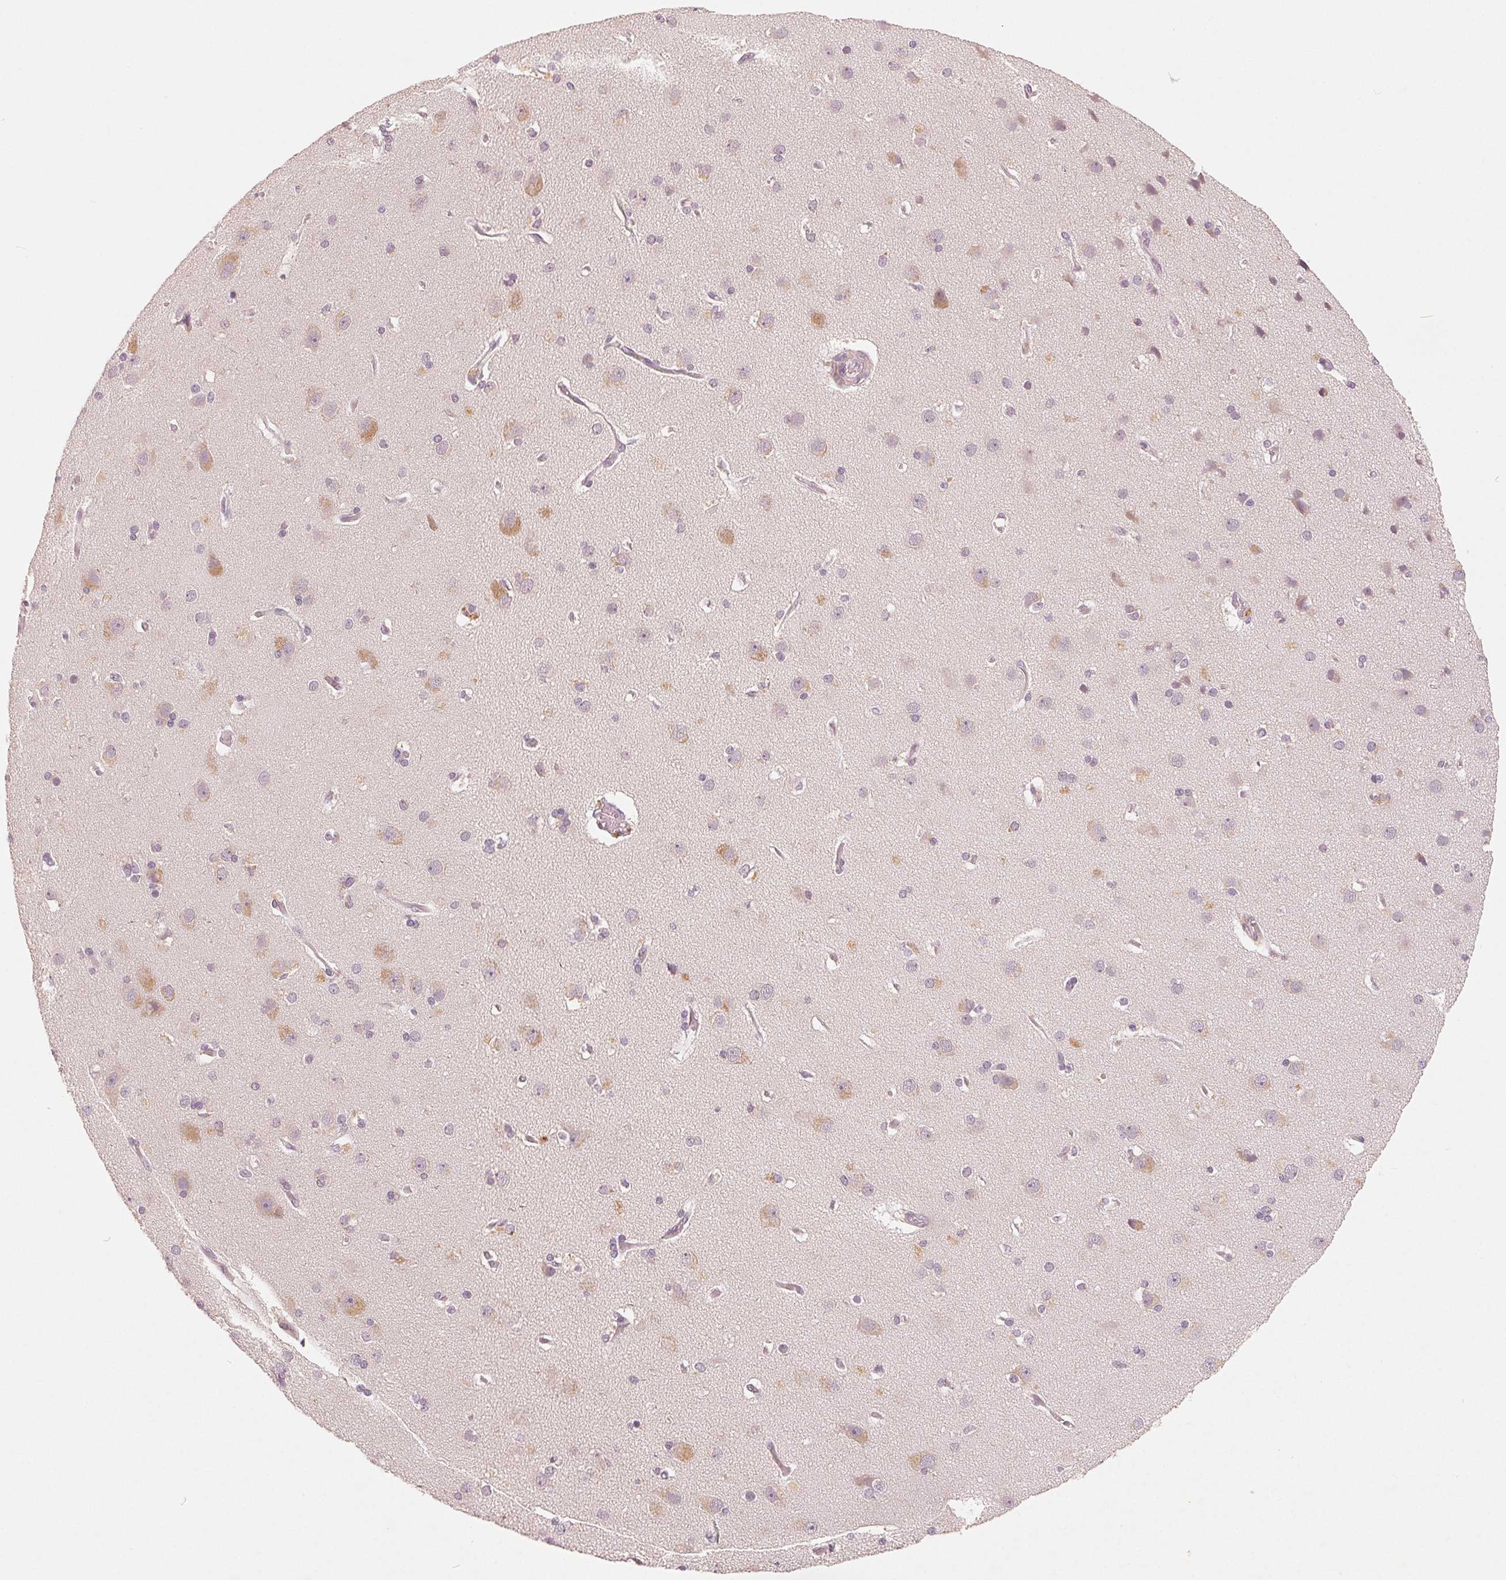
{"staining": {"intensity": "negative", "quantity": "none", "location": "none"}, "tissue": "cerebral cortex", "cell_type": "Endothelial cells", "image_type": "normal", "snomed": [{"axis": "morphology", "description": "Normal tissue, NOS"}, {"axis": "morphology", "description": "Glioma, malignant, High grade"}, {"axis": "topography", "description": "Cerebral cortex"}], "caption": "Immunohistochemistry (IHC) image of unremarkable human cerebral cortex stained for a protein (brown), which reveals no positivity in endothelial cells.", "gene": "GHITM", "patient": {"sex": "male", "age": 71}}